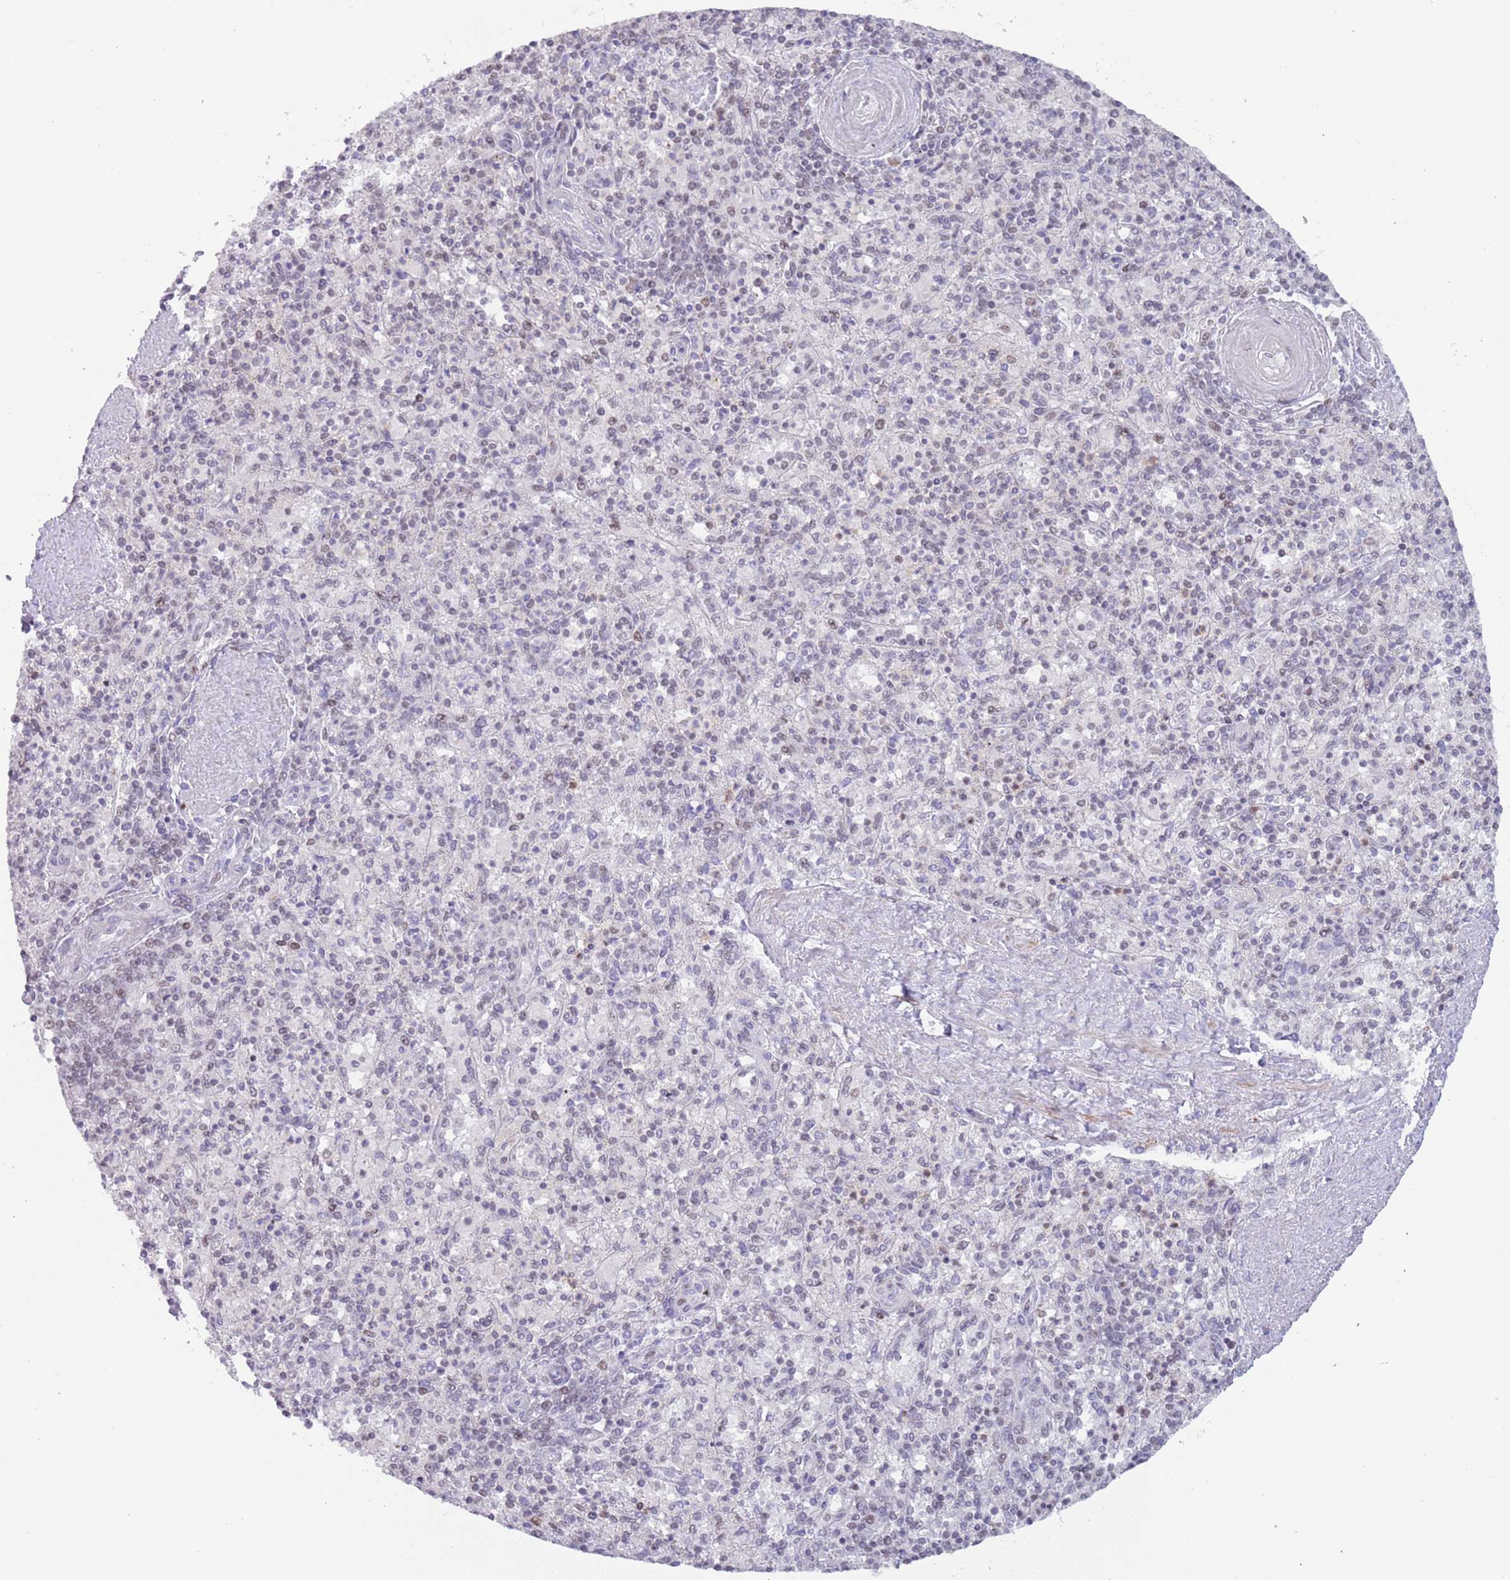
{"staining": {"intensity": "negative", "quantity": "none", "location": "none"}, "tissue": "spleen", "cell_type": "Cells in red pulp", "image_type": "normal", "snomed": [{"axis": "morphology", "description": "Normal tissue, NOS"}, {"axis": "topography", "description": "Spleen"}], "caption": "A photomicrograph of spleen stained for a protein shows no brown staining in cells in red pulp. (DAB IHC with hematoxylin counter stain).", "gene": "ZNF382", "patient": {"sex": "male", "age": 82}}